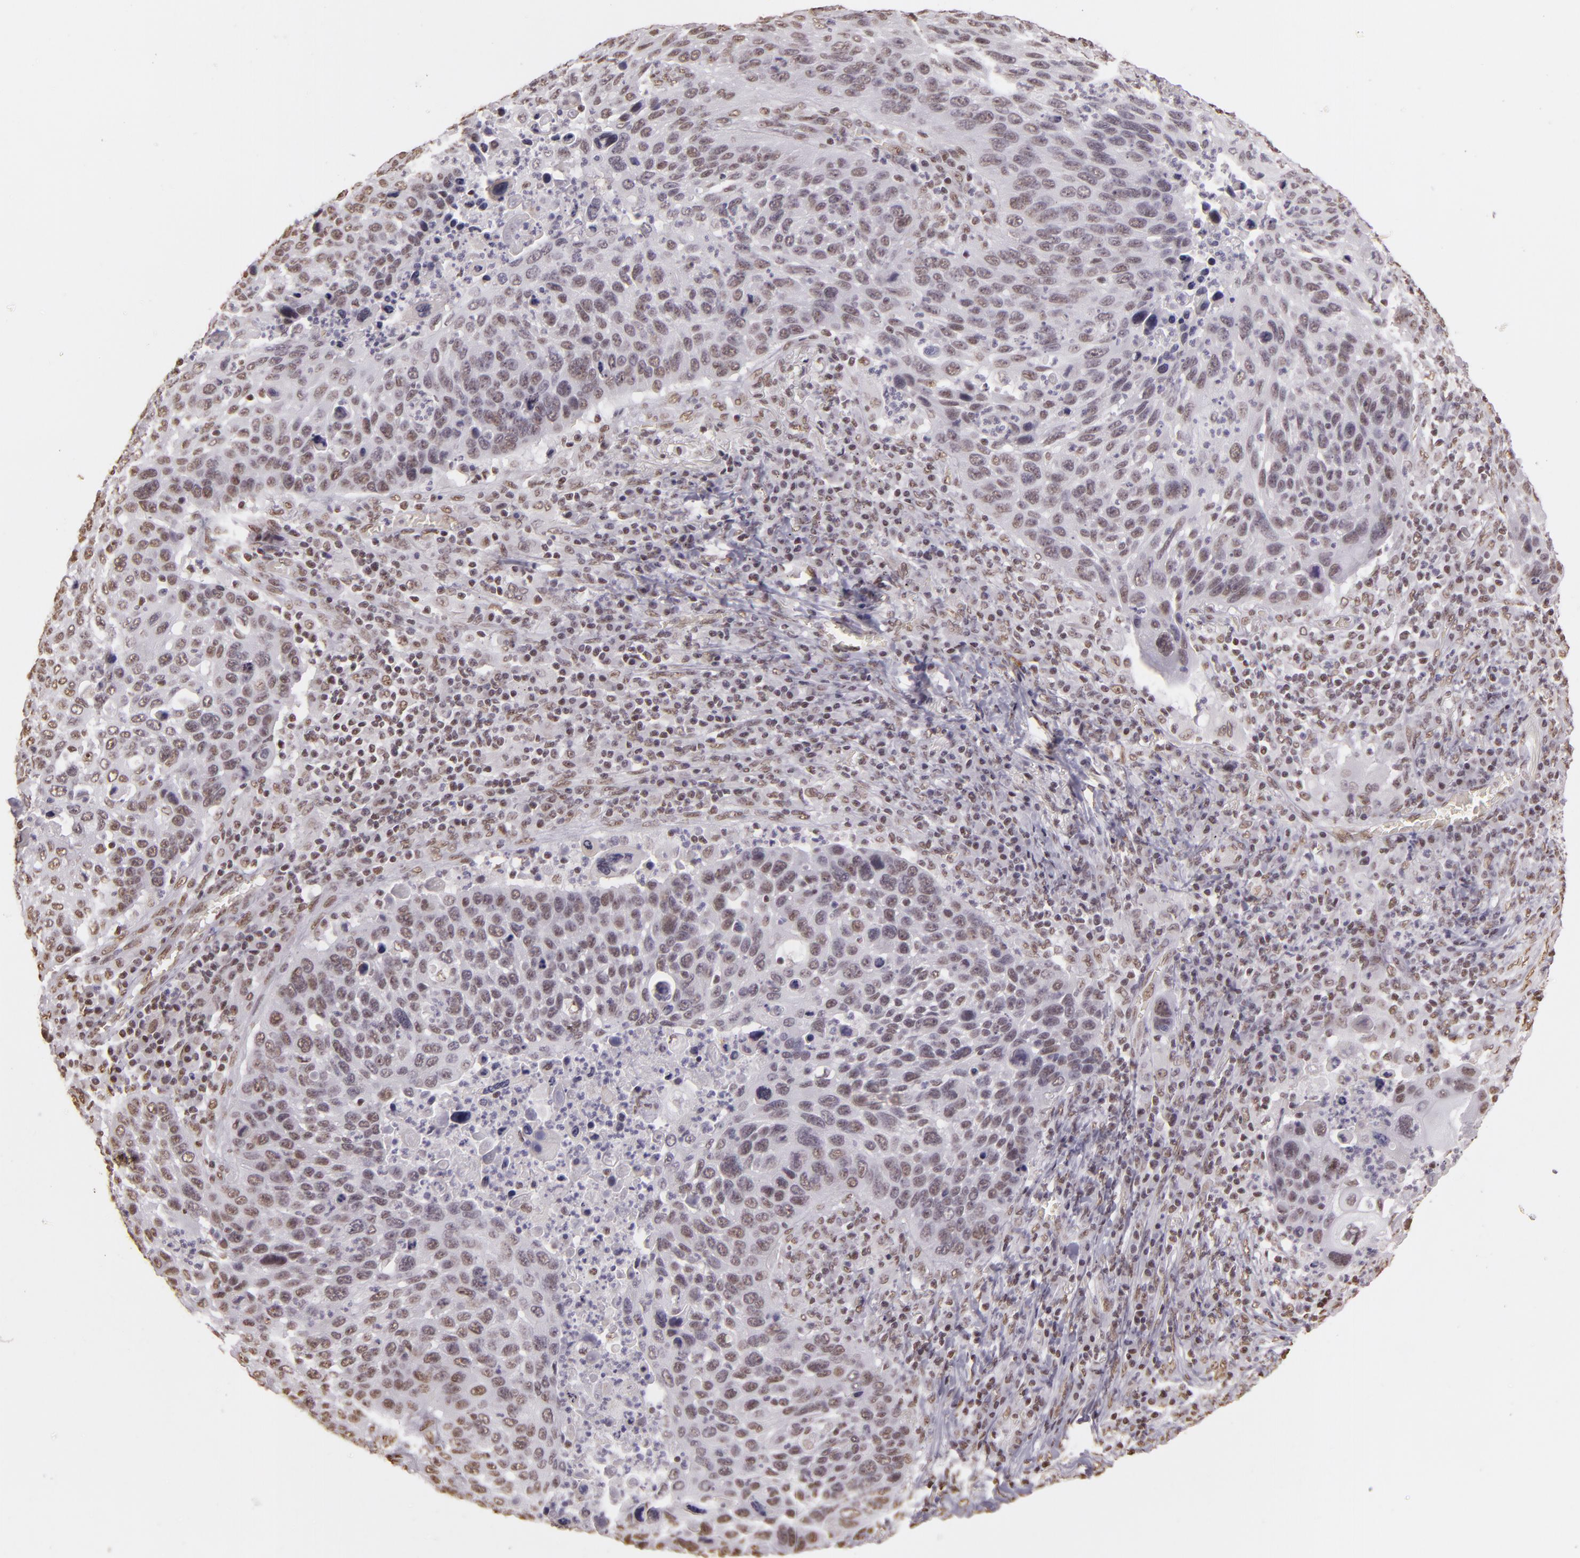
{"staining": {"intensity": "weak", "quantity": ">75%", "location": "nuclear"}, "tissue": "lung cancer", "cell_type": "Tumor cells", "image_type": "cancer", "snomed": [{"axis": "morphology", "description": "Squamous cell carcinoma, NOS"}, {"axis": "topography", "description": "Lung"}], "caption": "This is a micrograph of IHC staining of squamous cell carcinoma (lung), which shows weak positivity in the nuclear of tumor cells.", "gene": "PAPOLA", "patient": {"sex": "male", "age": 68}}